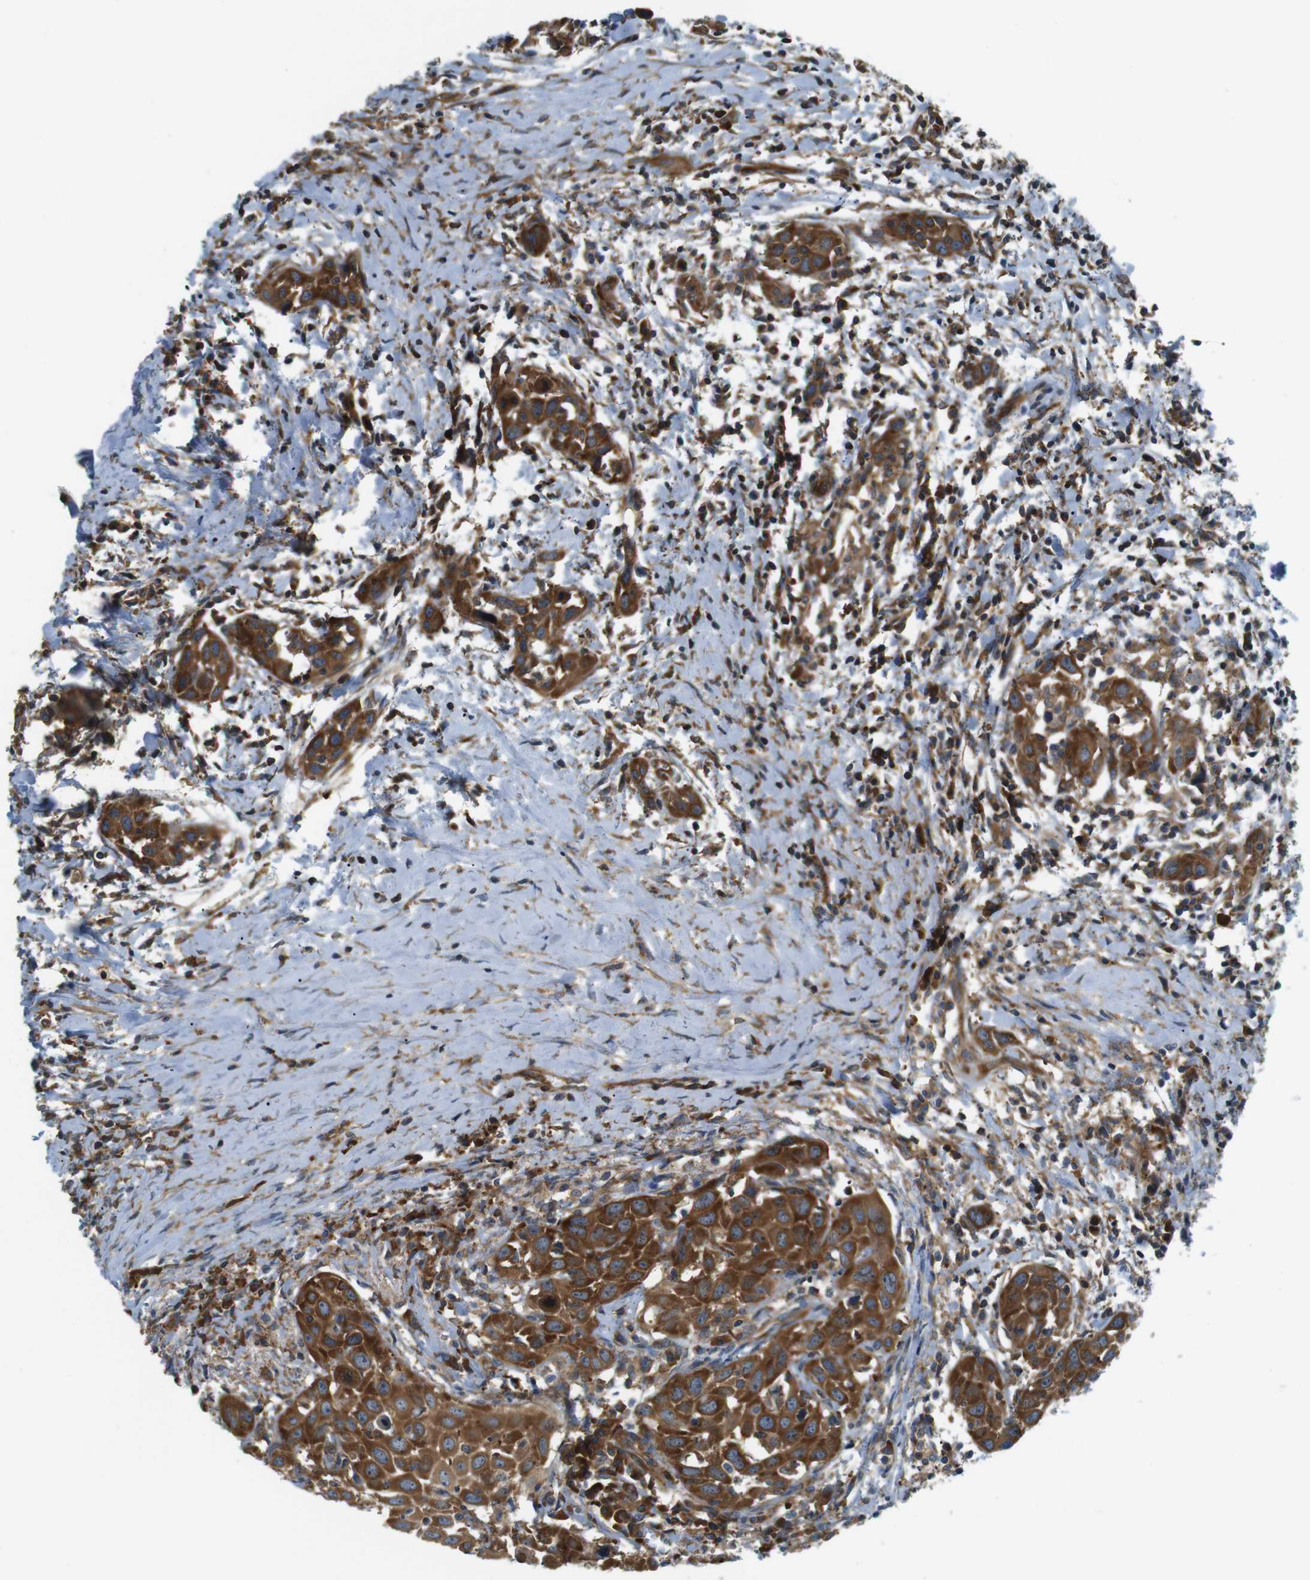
{"staining": {"intensity": "strong", "quantity": ">75%", "location": "cytoplasmic/membranous"}, "tissue": "head and neck cancer", "cell_type": "Tumor cells", "image_type": "cancer", "snomed": [{"axis": "morphology", "description": "Squamous cell carcinoma, NOS"}, {"axis": "topography", "description": "Oral tissue"}, {"axis": "topography", "description": "Head-Neck"}], "caption": "Immunohistochemical staining of human head and neck cancer (squamous cell carcinoma) shows strong cytoplasmic/membranous protein positivity in about >75% of tumor cells.", "gene": "TSC1", "patient": {"sex": "female", "age": 50}}